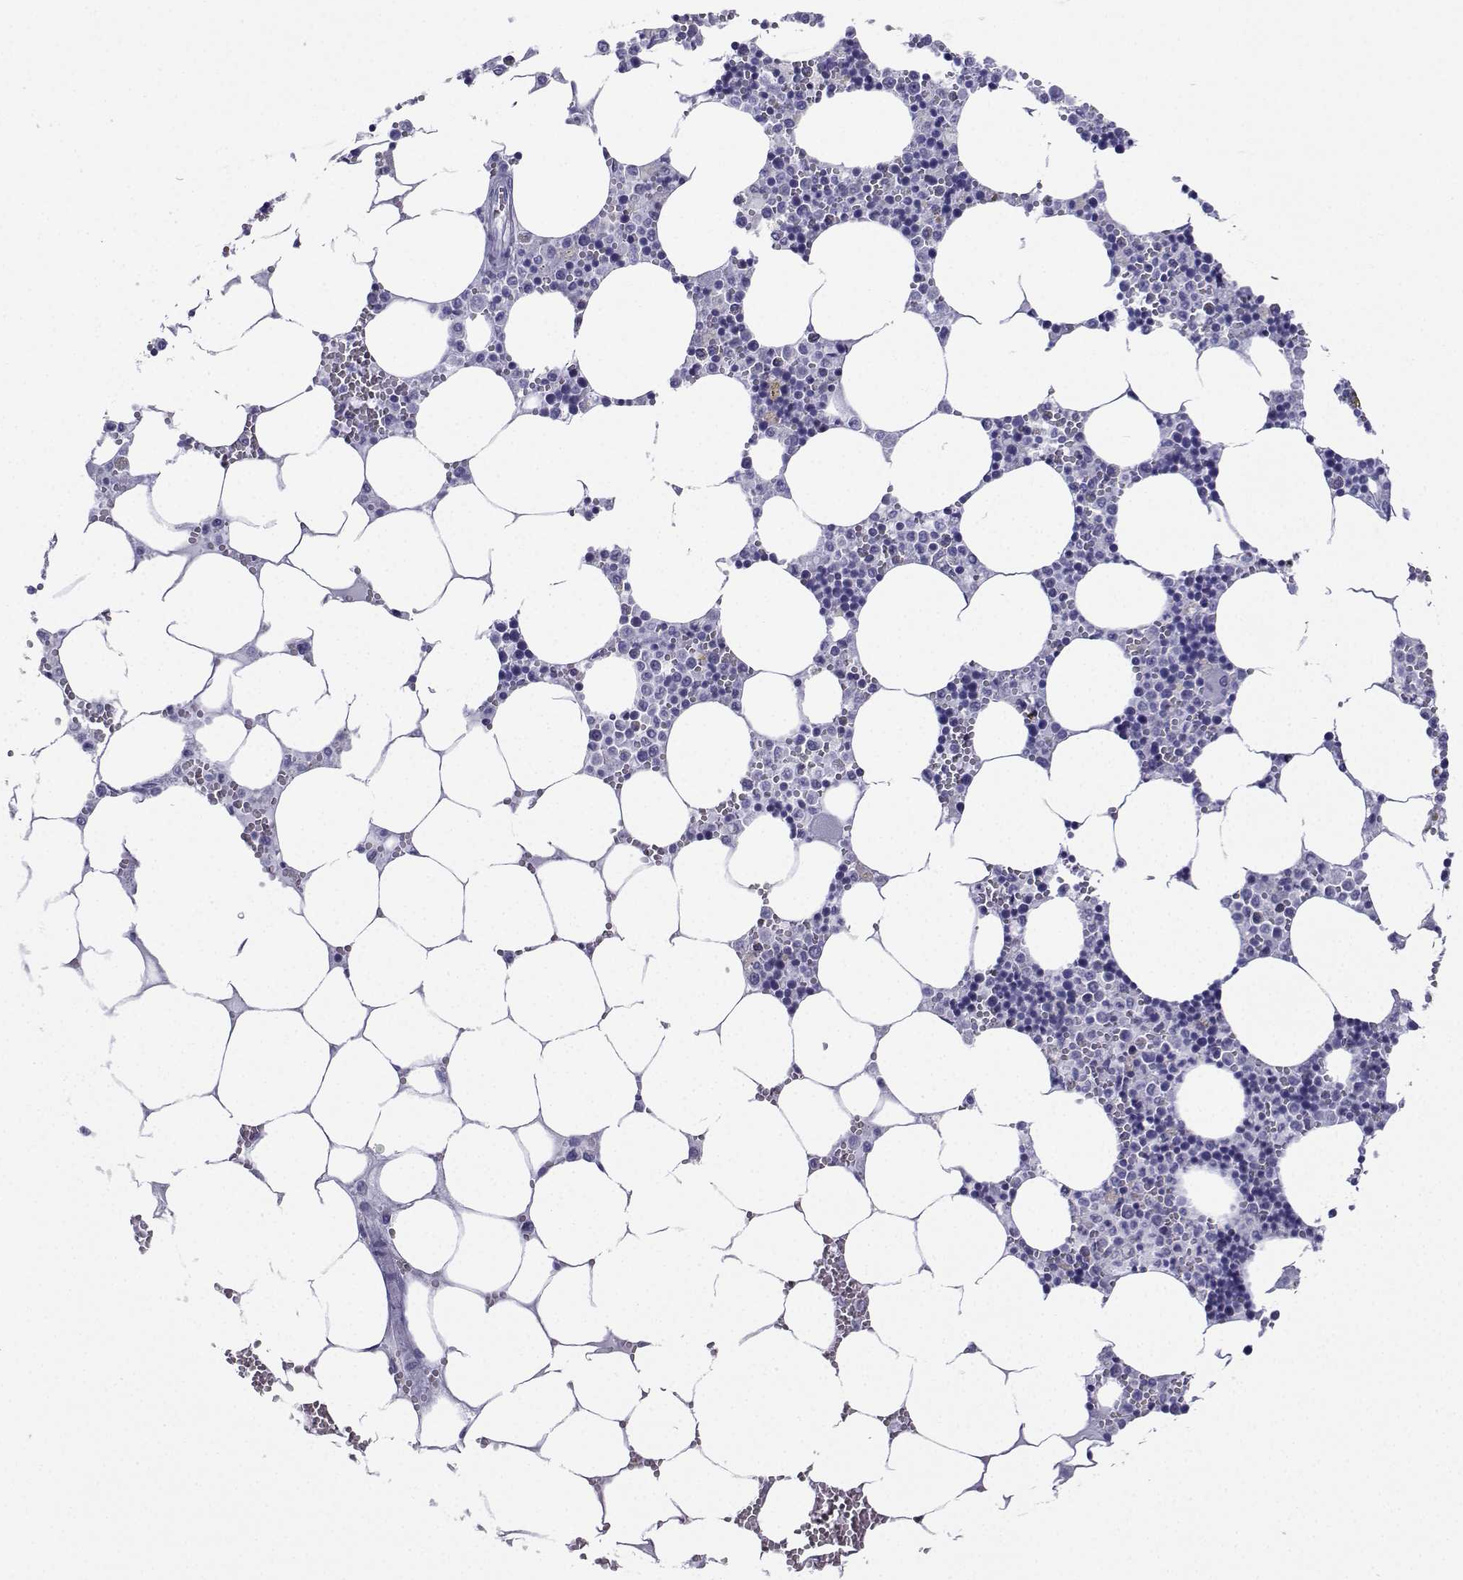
{"staining": {"intensity": "negative", "quantity": "none", "location": "none"}, "tissue": "bone marrow", "cell_type": "Hematopoietic cells", "image_type": "normal", "snomed": [{"axis": "morphology", "description": "Normal tissue, NOS"}, {"axis": "topography", "description": "Bone marrow"}], "caption": "Human bone marrow stained for a protein using immunohistochemistry demonstrates no staining in hematopoietic cells.", "gene": "KIF17", "patient": {"sex": "male", "age": 54}}